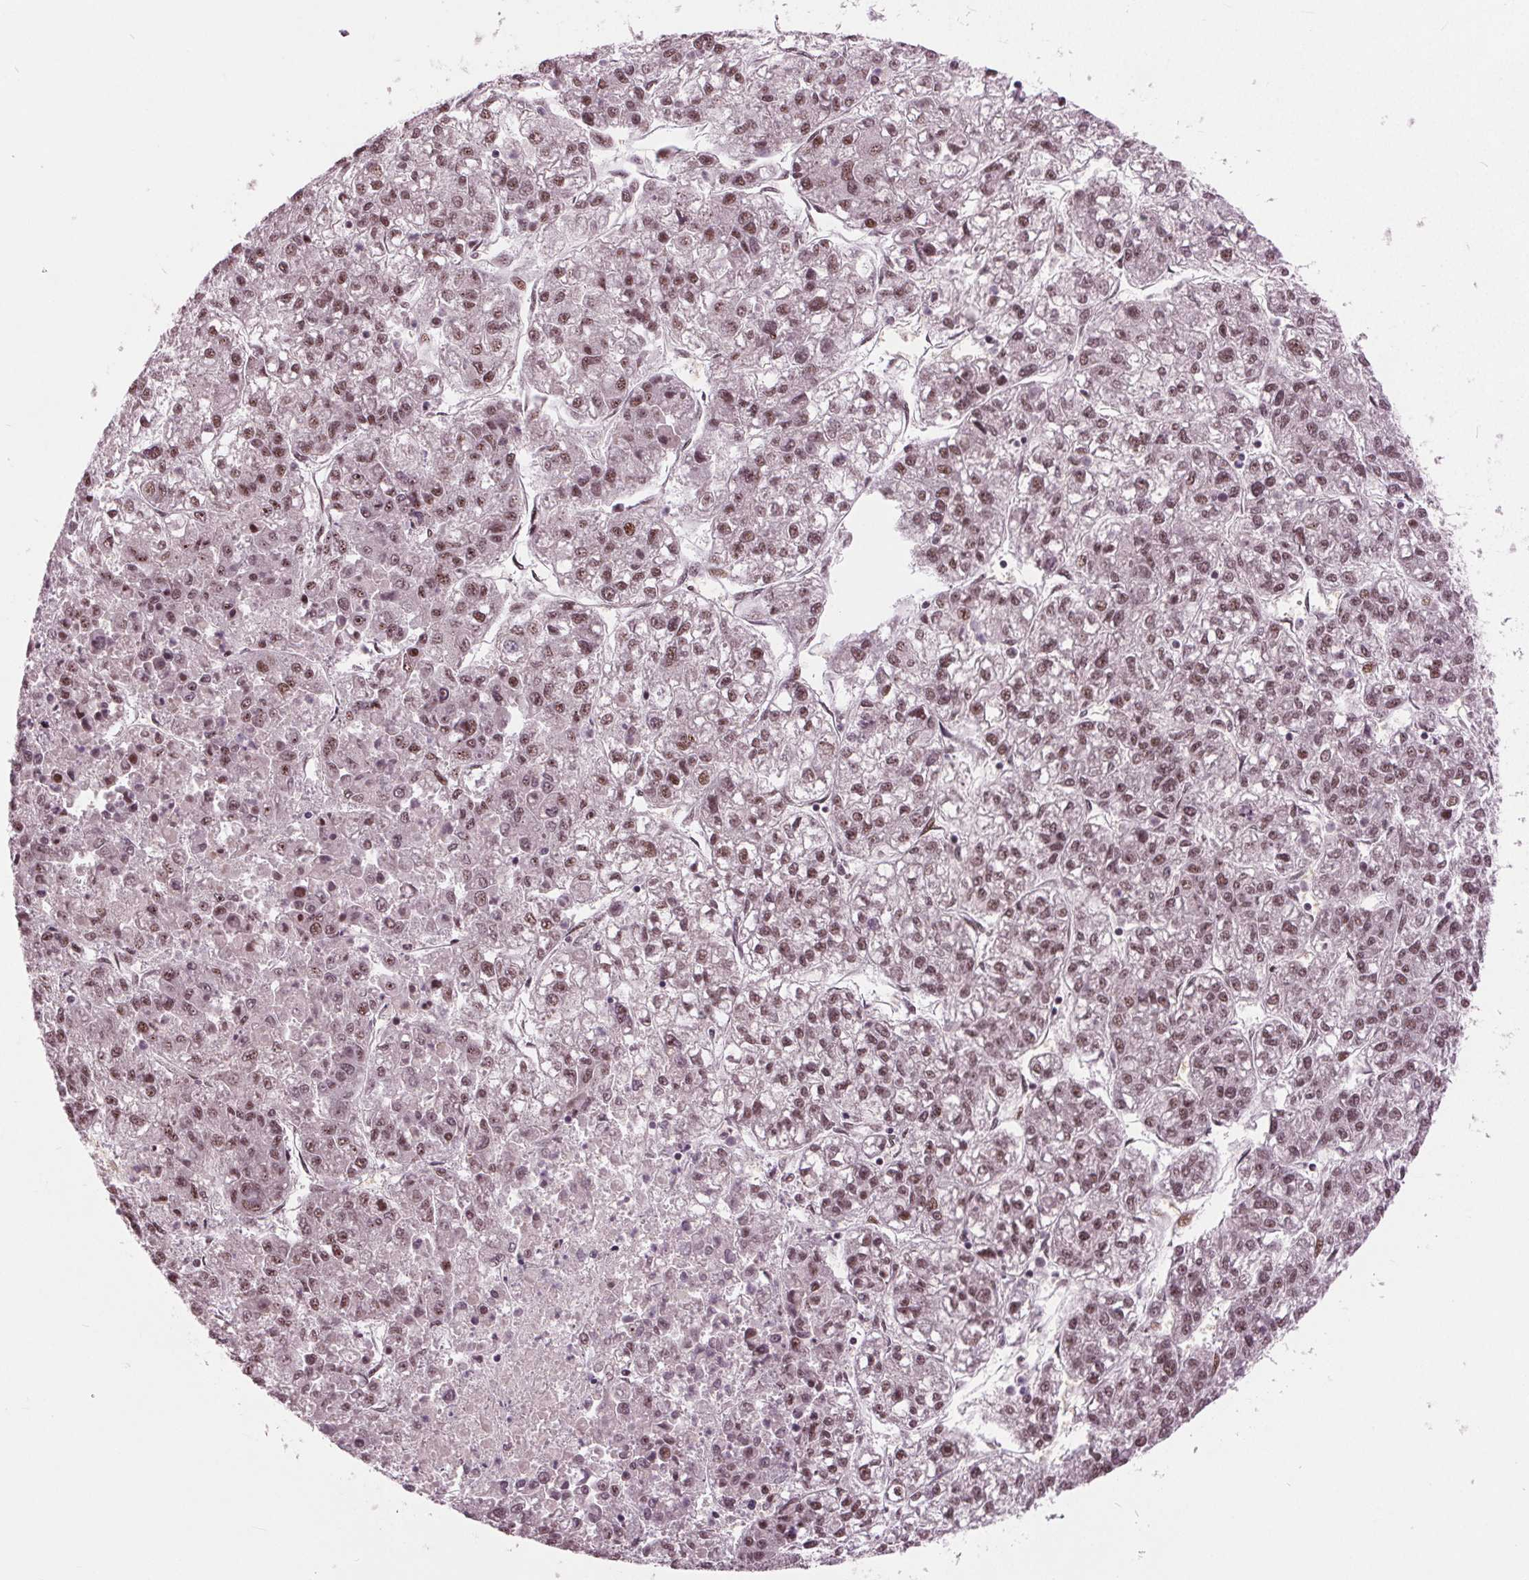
{"staining": {"intensity": "moderate", "quantity": ">75%", "location": "nuclear"}, "tissue": "liver cancer", "cell_type": "Tumor cells", "image_type": "cancer", "snomed": [{"axis": "morphology", "description": "Carcinoma, Hepatocellular, NOS"}, {"axis": "topography", "description": "Liver"}], "caption": "An IHC micrograph of neoplastic tissue is shown. Protein staining in brown highlights moderate nuclear positivity in liver cancer within tumor cells.", "gene": "TTC34", "patient": {"sex": "male", "age": 56}}